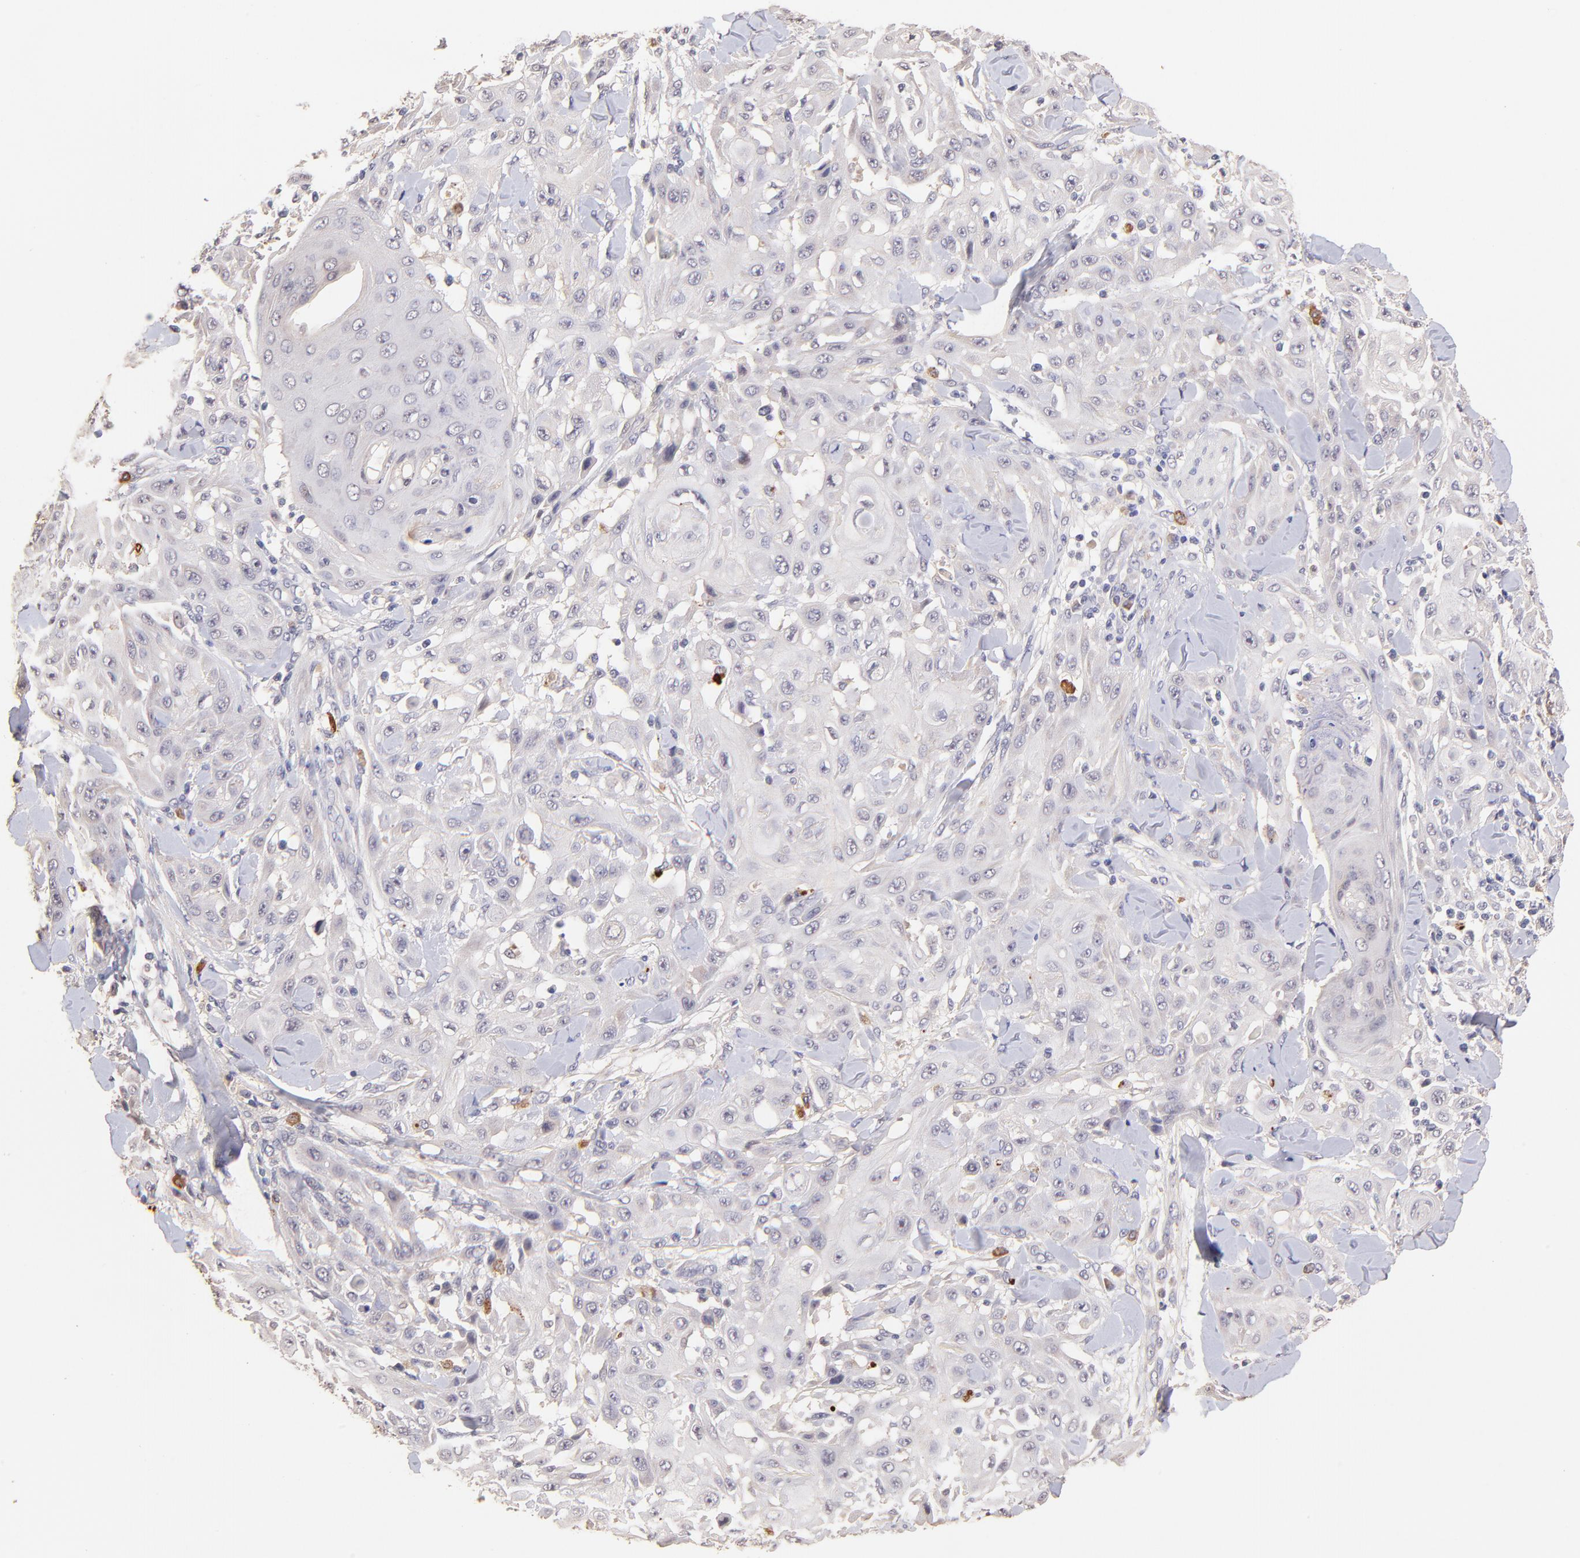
{"staining": {"intensity": "negative", "quantity": "none", "location": "none"}, "tissue": "skin cancer", "cell_type": "Tumor cells", "image_type": "cancer", "snomed": [{"axis": "morphology", "description": "Squamous cell carcinoma, NOS"}, {"axis": "topography", "description": "Skin"}], "caption": "Tumor cells are negative for brown protein staining in skin squamous cell carcinoma. The staining was performed using DAB to visualize the protein expression in brown, while the nuclei were stained in blue with hematoxylin (Magnification: 20x).", "gene": "RNASEL", "patient": {"sex": "male", "age": 24}}